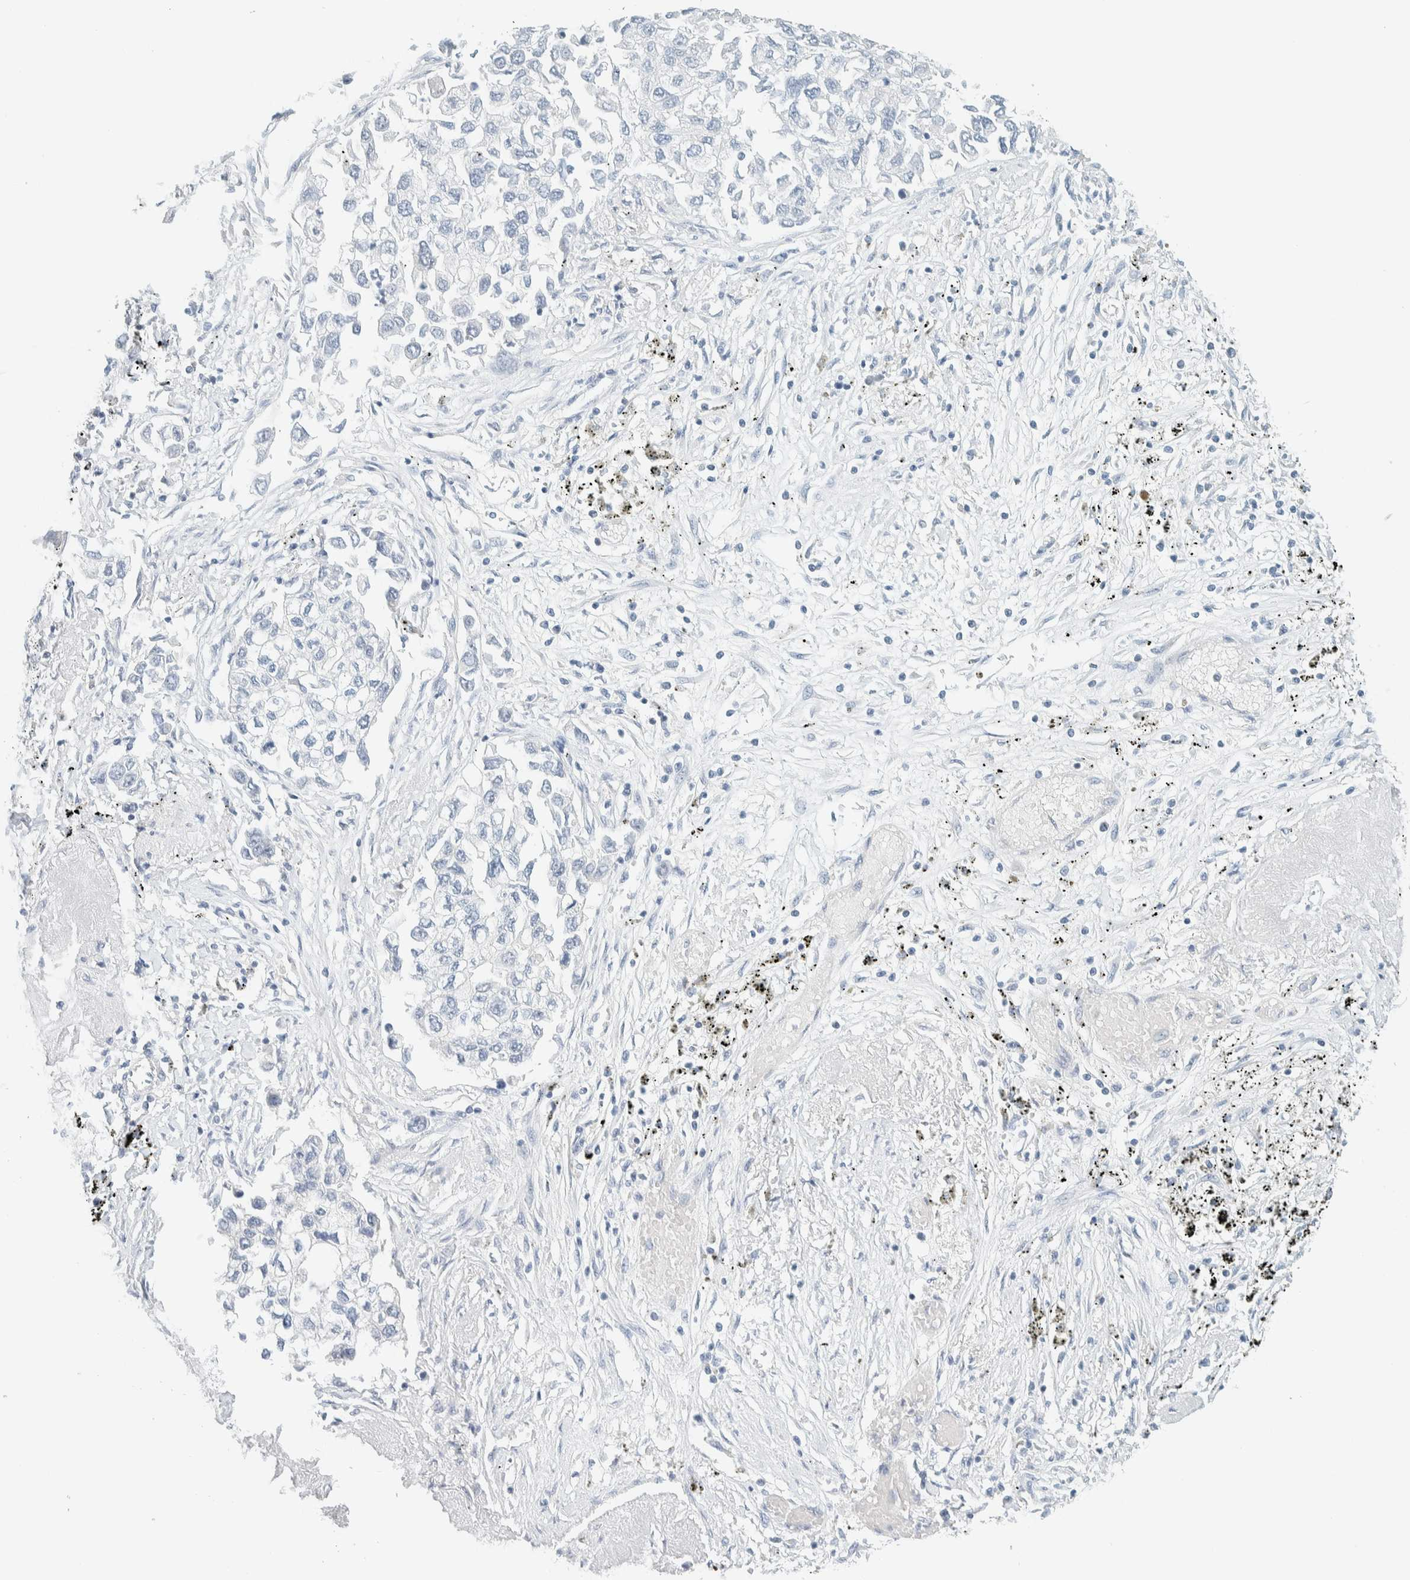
{"staining": {"intensity": "negative", "quantity": "none", "location": "none"}, "tissue": "lung cancer", "cell_type": "Tumor cells", "image_type": "cancer", "snomed": [{"axis": "morphology", "description": "Inflammation, NOS"}, {"axis": "morphology", "description": "Adenocarcinoma, NOS"}, {"axis": "topography", "description": "Lung"}], "caption": "Lung adenocarcinoma stained for a protein using IHC reveals no expression tumor cells.", "gene": "NDE1", "patient": {"sex": "male", "age": 63}}